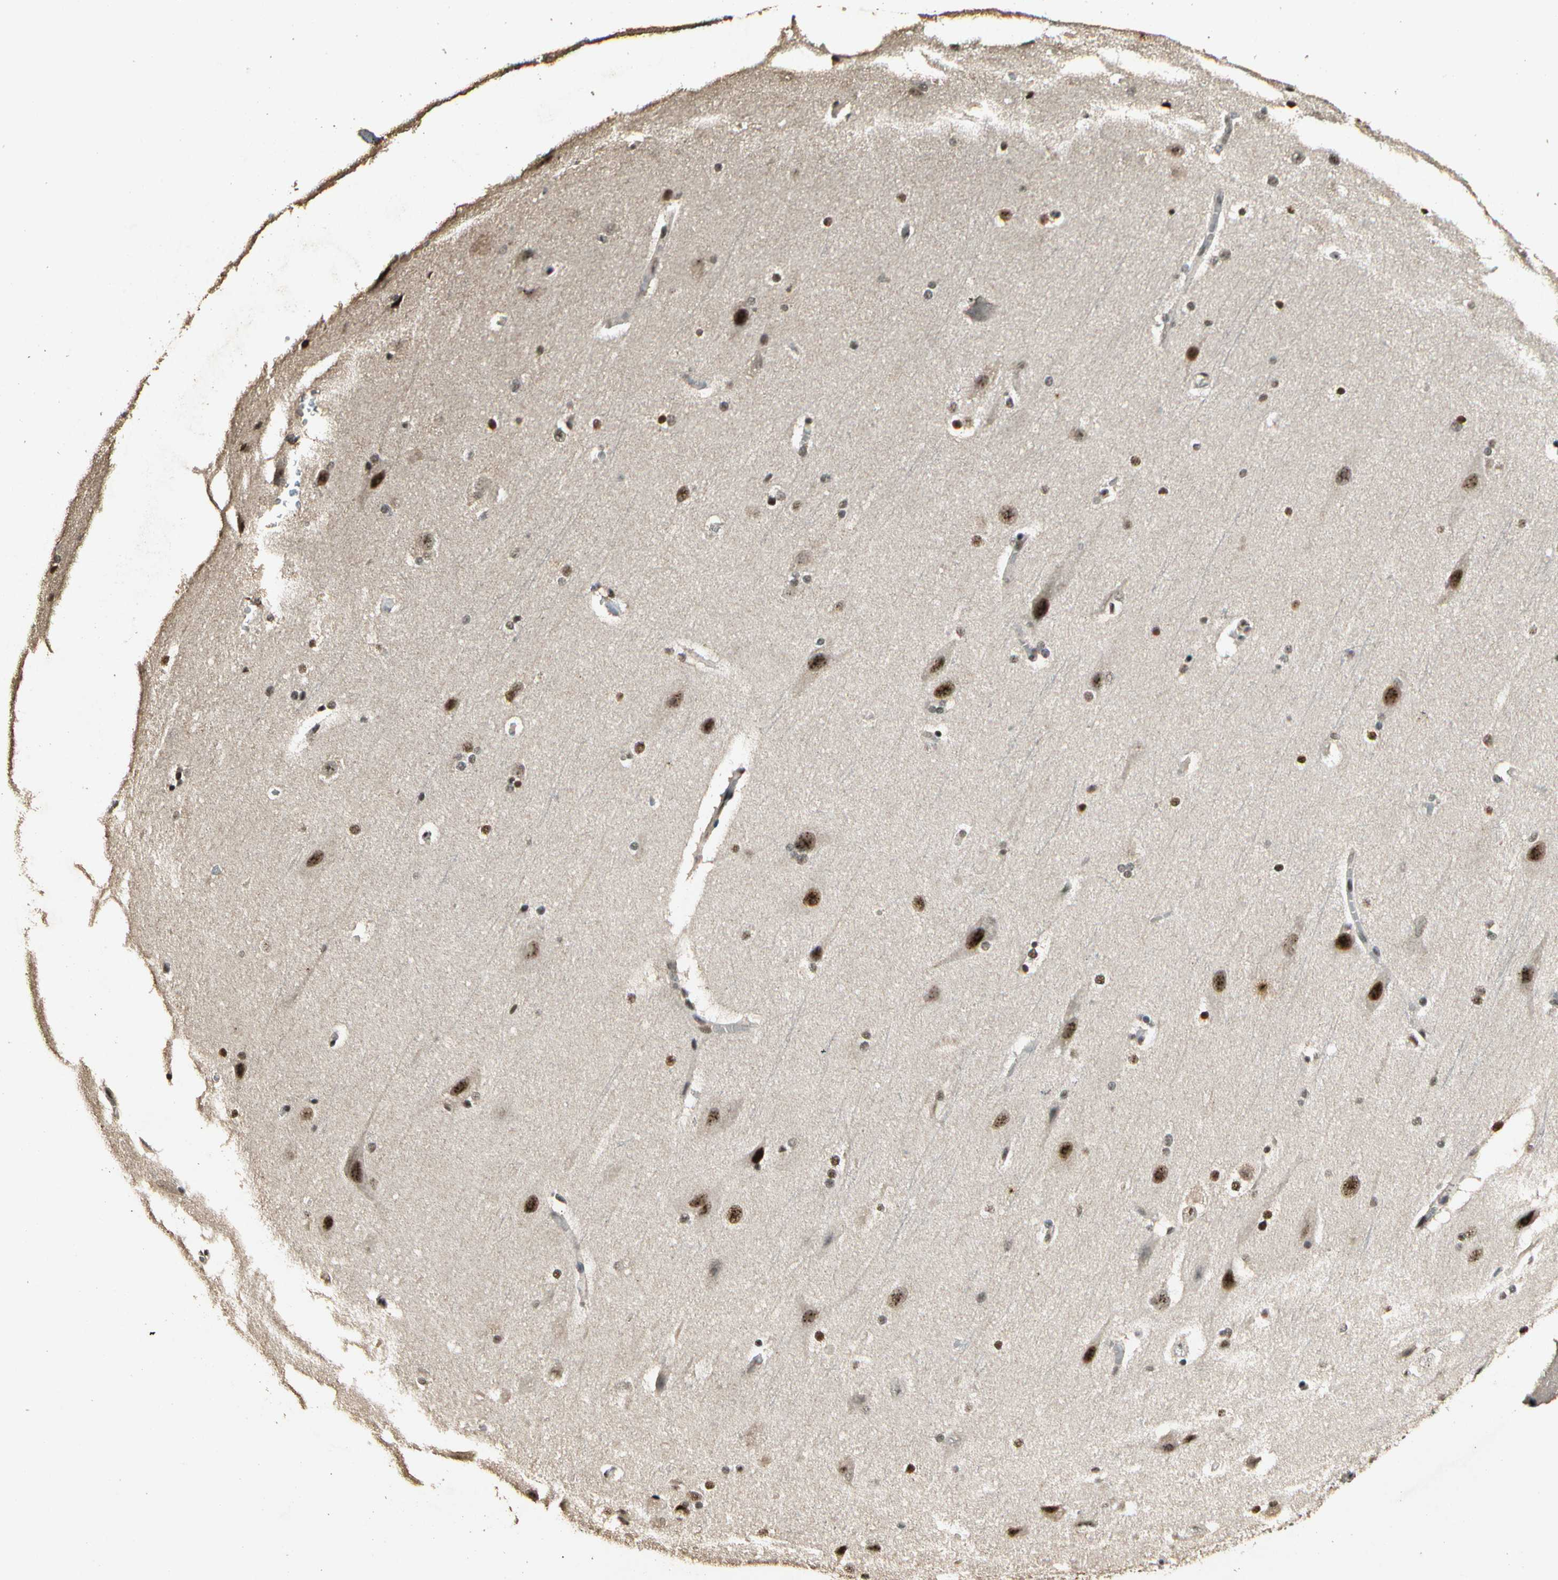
{"staining": {"intensity": "strong", "quantity": ">75%", "location": "nuclear"}, "tissue": "cerebral cortex", "cell_type": "Endothelial cells", "image_type": "normal", "snomed": [{"axis": "morphology", "description": "Normal tissue, NOS"}, {"axis": "topography", "description": "Cerebral cortex"}, {"axis": "topography", "description": "Hippocampus"}], "caption": "This photomicrograph reveals immunohistochemistry (IHC) staining of benign human cerebral cortex, with high strong nuclear expression in about >75% of endothelial cells.", "gene": "RBM25", "patient": {"sex": "female", "age": 19}}